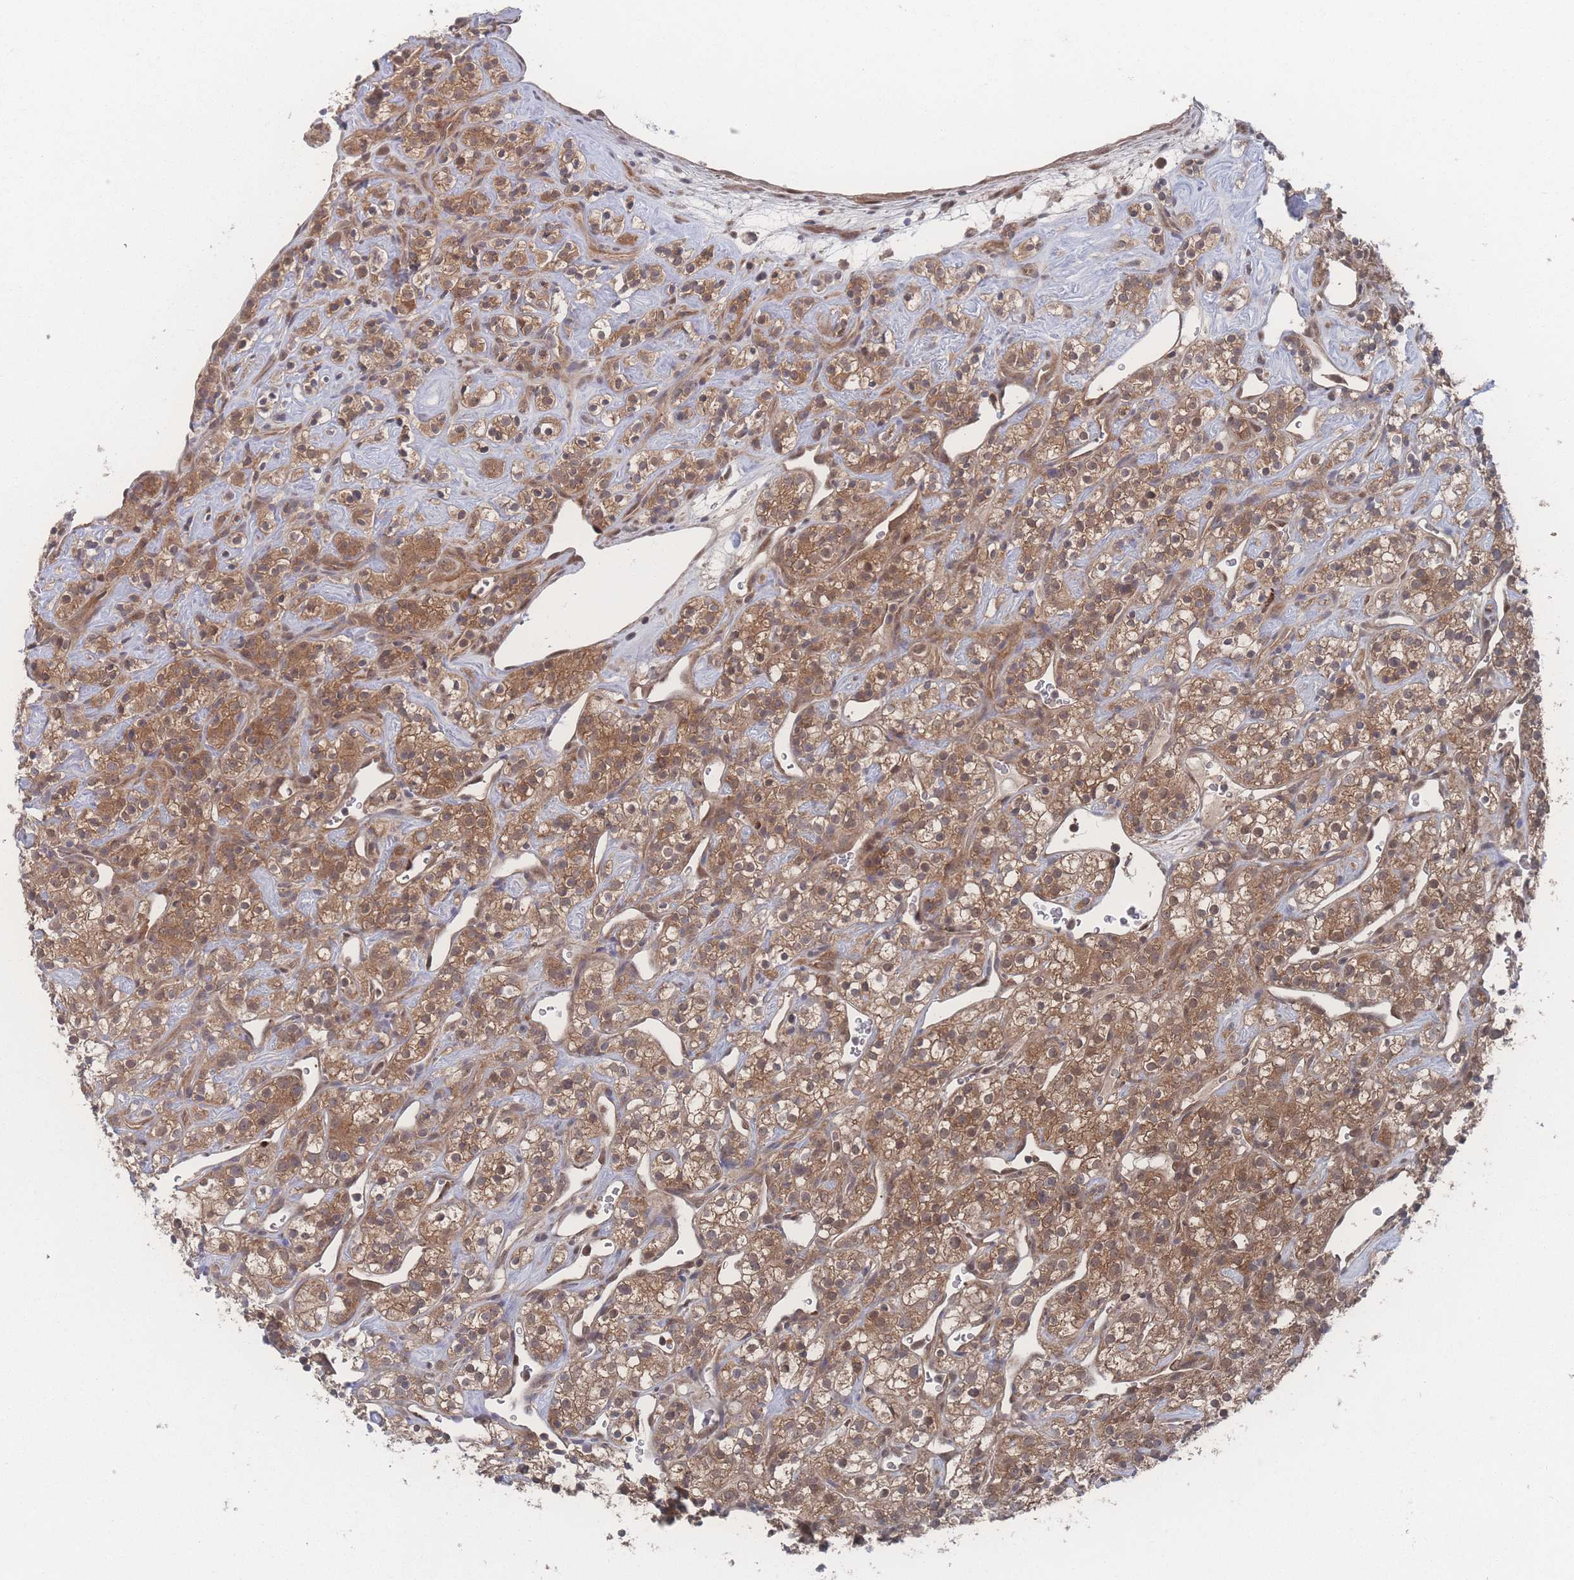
{"staining": {"intensity": "moderate", "quantity": ">75%", "location": "cytoplasmic/membranous,nuclear"}, "tissue": "renal cancer", "cell_type": "Tumor cells", "image_type": "cancer", "snomed": [{"axis": "morphology", "description": "Adenocarcinoma, NOS"}, {"axis": "topography", "description": "Kidney"}], "caption": "The immunohistochemical stain highlights moderate cytoplasmic/membranous and nuclear positivity in tumor cells of renal adenocarcinoma tissue.", "gene": "PSMA1", "patient": {"sex": "male", "age": 77}}